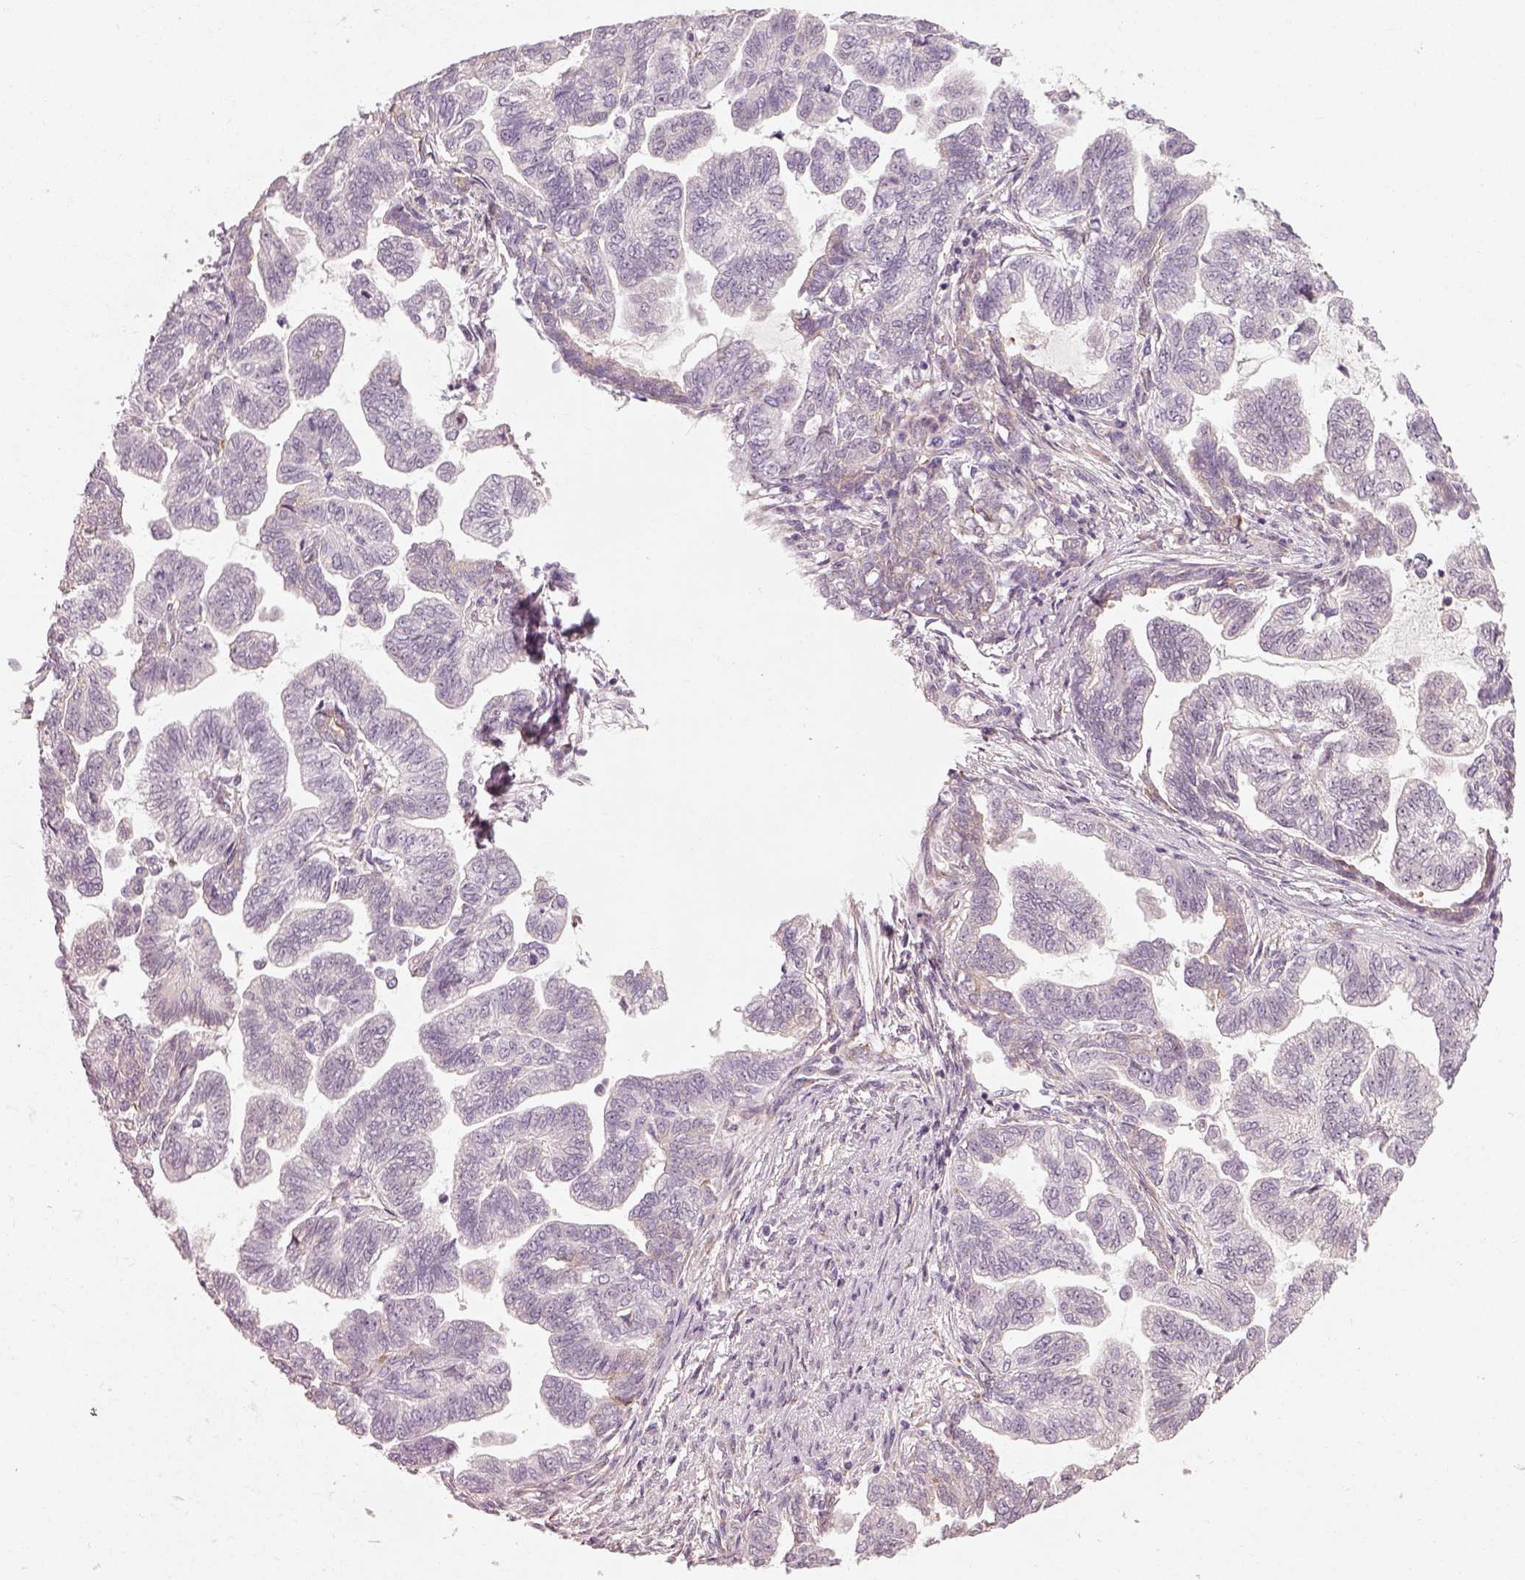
{"staining": {"intensity": "weak", "quantity": "<25%", "location": "cytoplasmic/membranous"}, "tissue": "stomach cancer", "cell_type": "Tumor cells", "image_type": "cancer", "snomed": [{"axis": "morphology", "description": "Adenocarcinoma, NOS"}, {"axis": "topography", "description": "Stomach"}], "caption": "This is an IHC photomicrograph of human stomach cancer (adenocarcinoma). There is no staining in tumor cells.", "gene": "CDS1", "patient": {"sex": "male", "age": 83}}